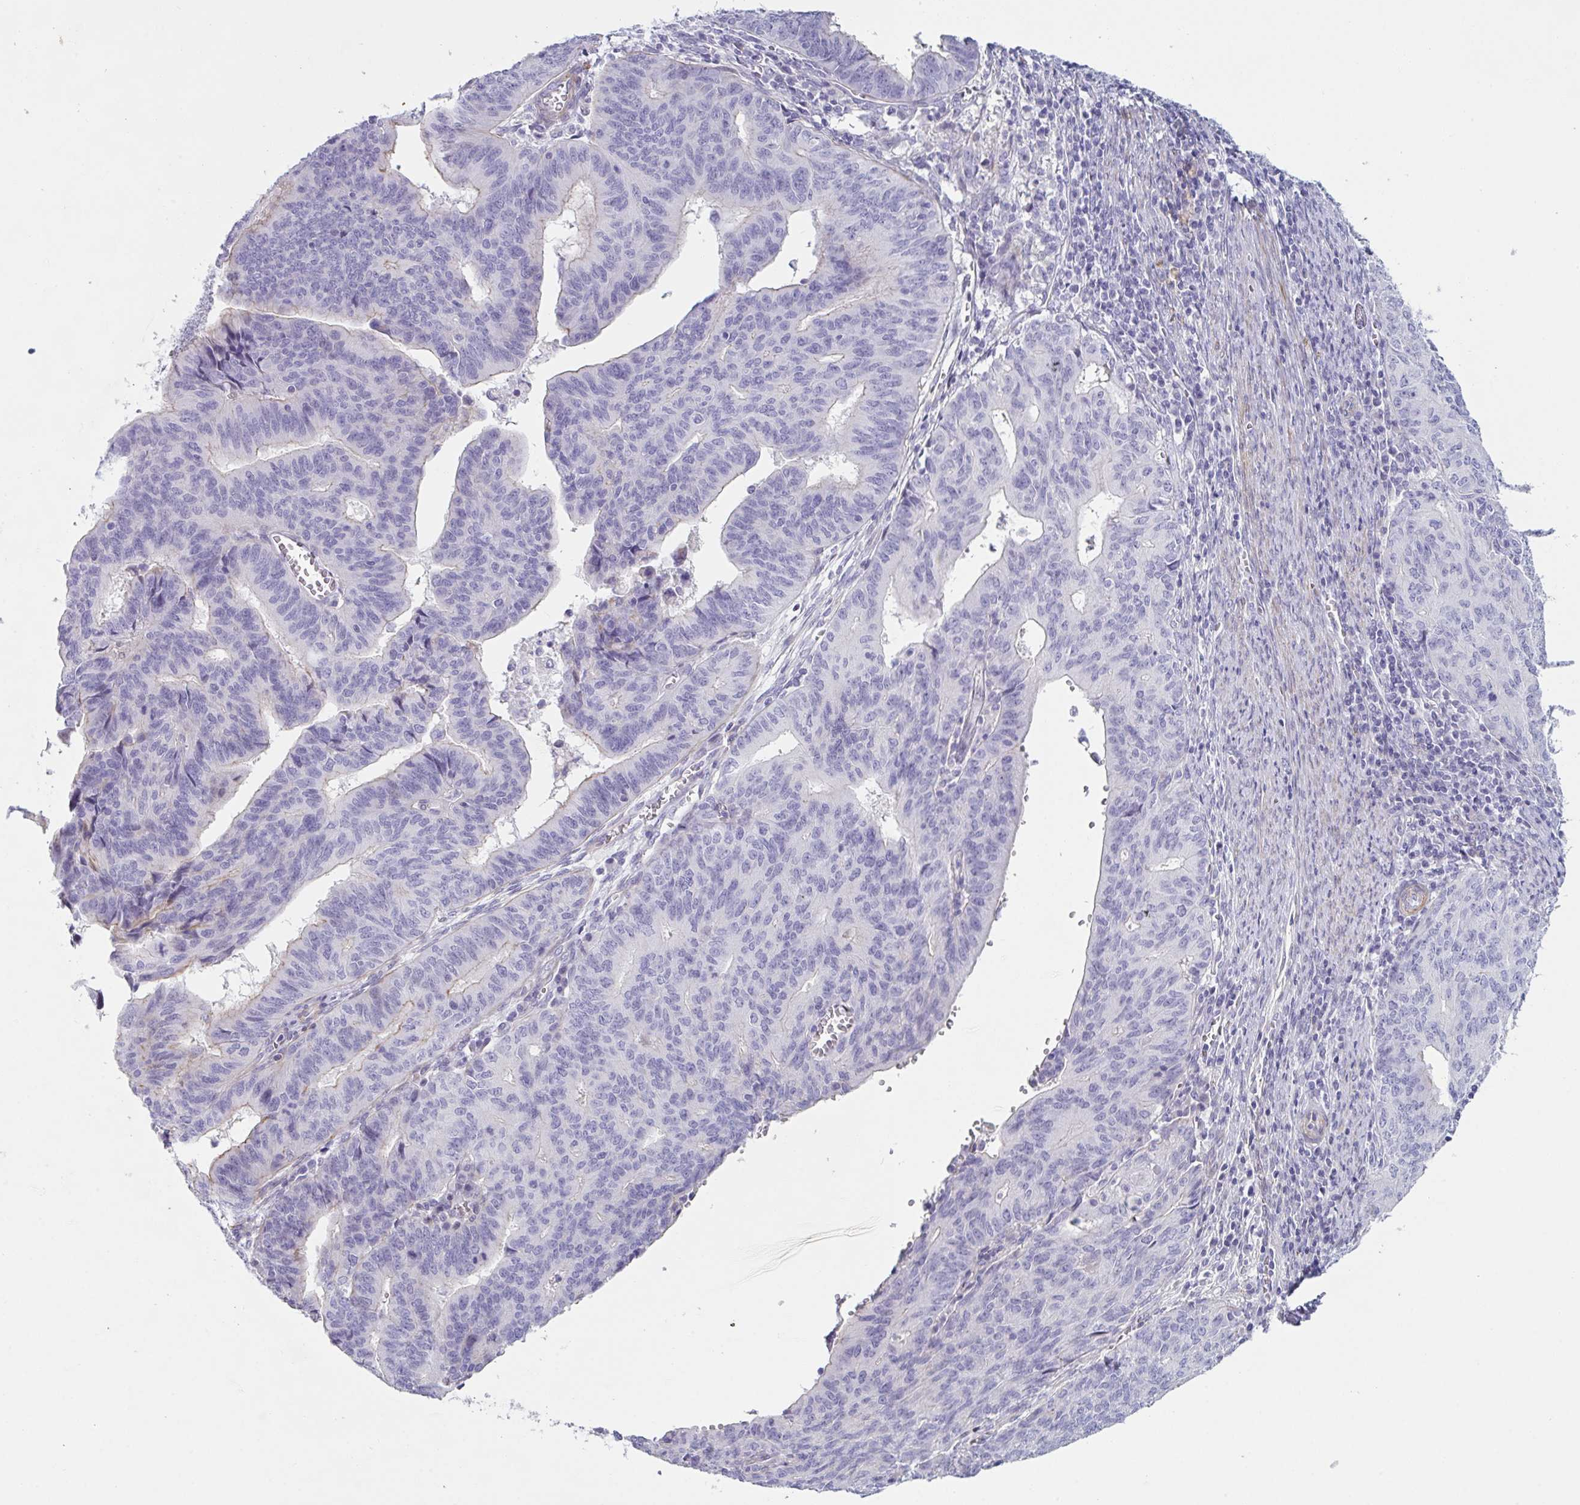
{"staining": {"intensity": "negative", "quantity": "none", "location": "none"}, "tissue": "endometrial cancer", "cell_type": "Tumor cells", "image_type": "cancer", "snomed": [{"axis": "morphology", "description": "Adenocarcinoma, NOS"}, {"axis": "topography", "description": "Endometrium"}], "caption": "Tumor cells are negative for brown protein staining in endometrial cancer (adenocarcinoma).", "gene": "OR5P3", "patient": {"sex": "female", "age": 65}}